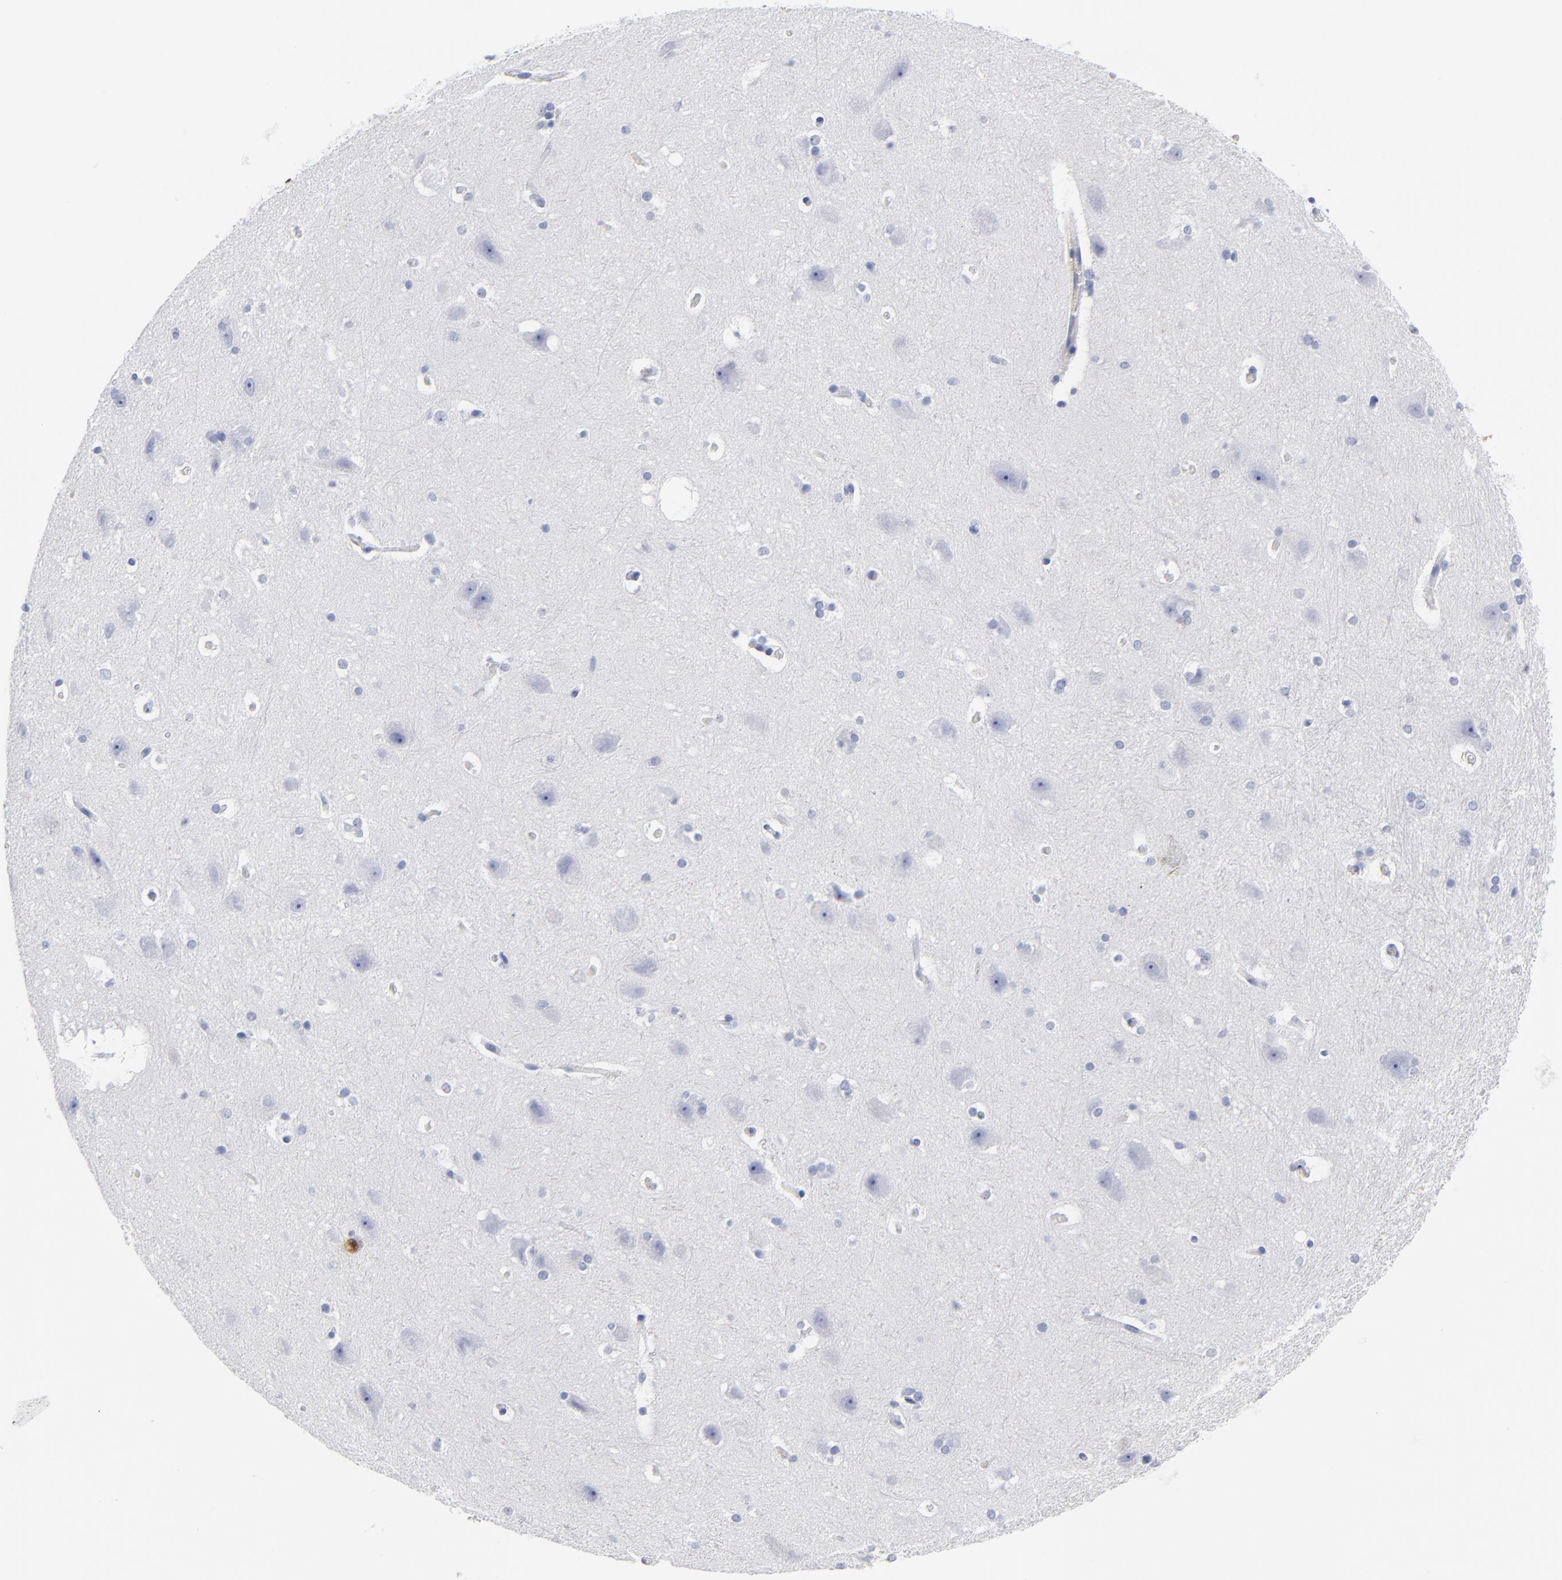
{"staining": {"intensity": "negative", "quantity": "none", "location": "none"}, "tissue": "hippocampus", "cell_type": "Glial cells", "image_type": "normal", "snomed": [{"axis": "morphology", "description": "Normal tissue, NOS"}, {"axis": "topography", "description": "Hippocampus"}], "caption": "IHC of unremarkable human hippocampus demonstrates no staining in glial cells. Brightfield microscopy of immunohistochemistry stained with DAB (3,3'-diaminobenzidine) (brown) and hematoxylin (blue), captured at high magnification.", "gene": "ACY1", "patient": {"sex": "female", "age": 19}}